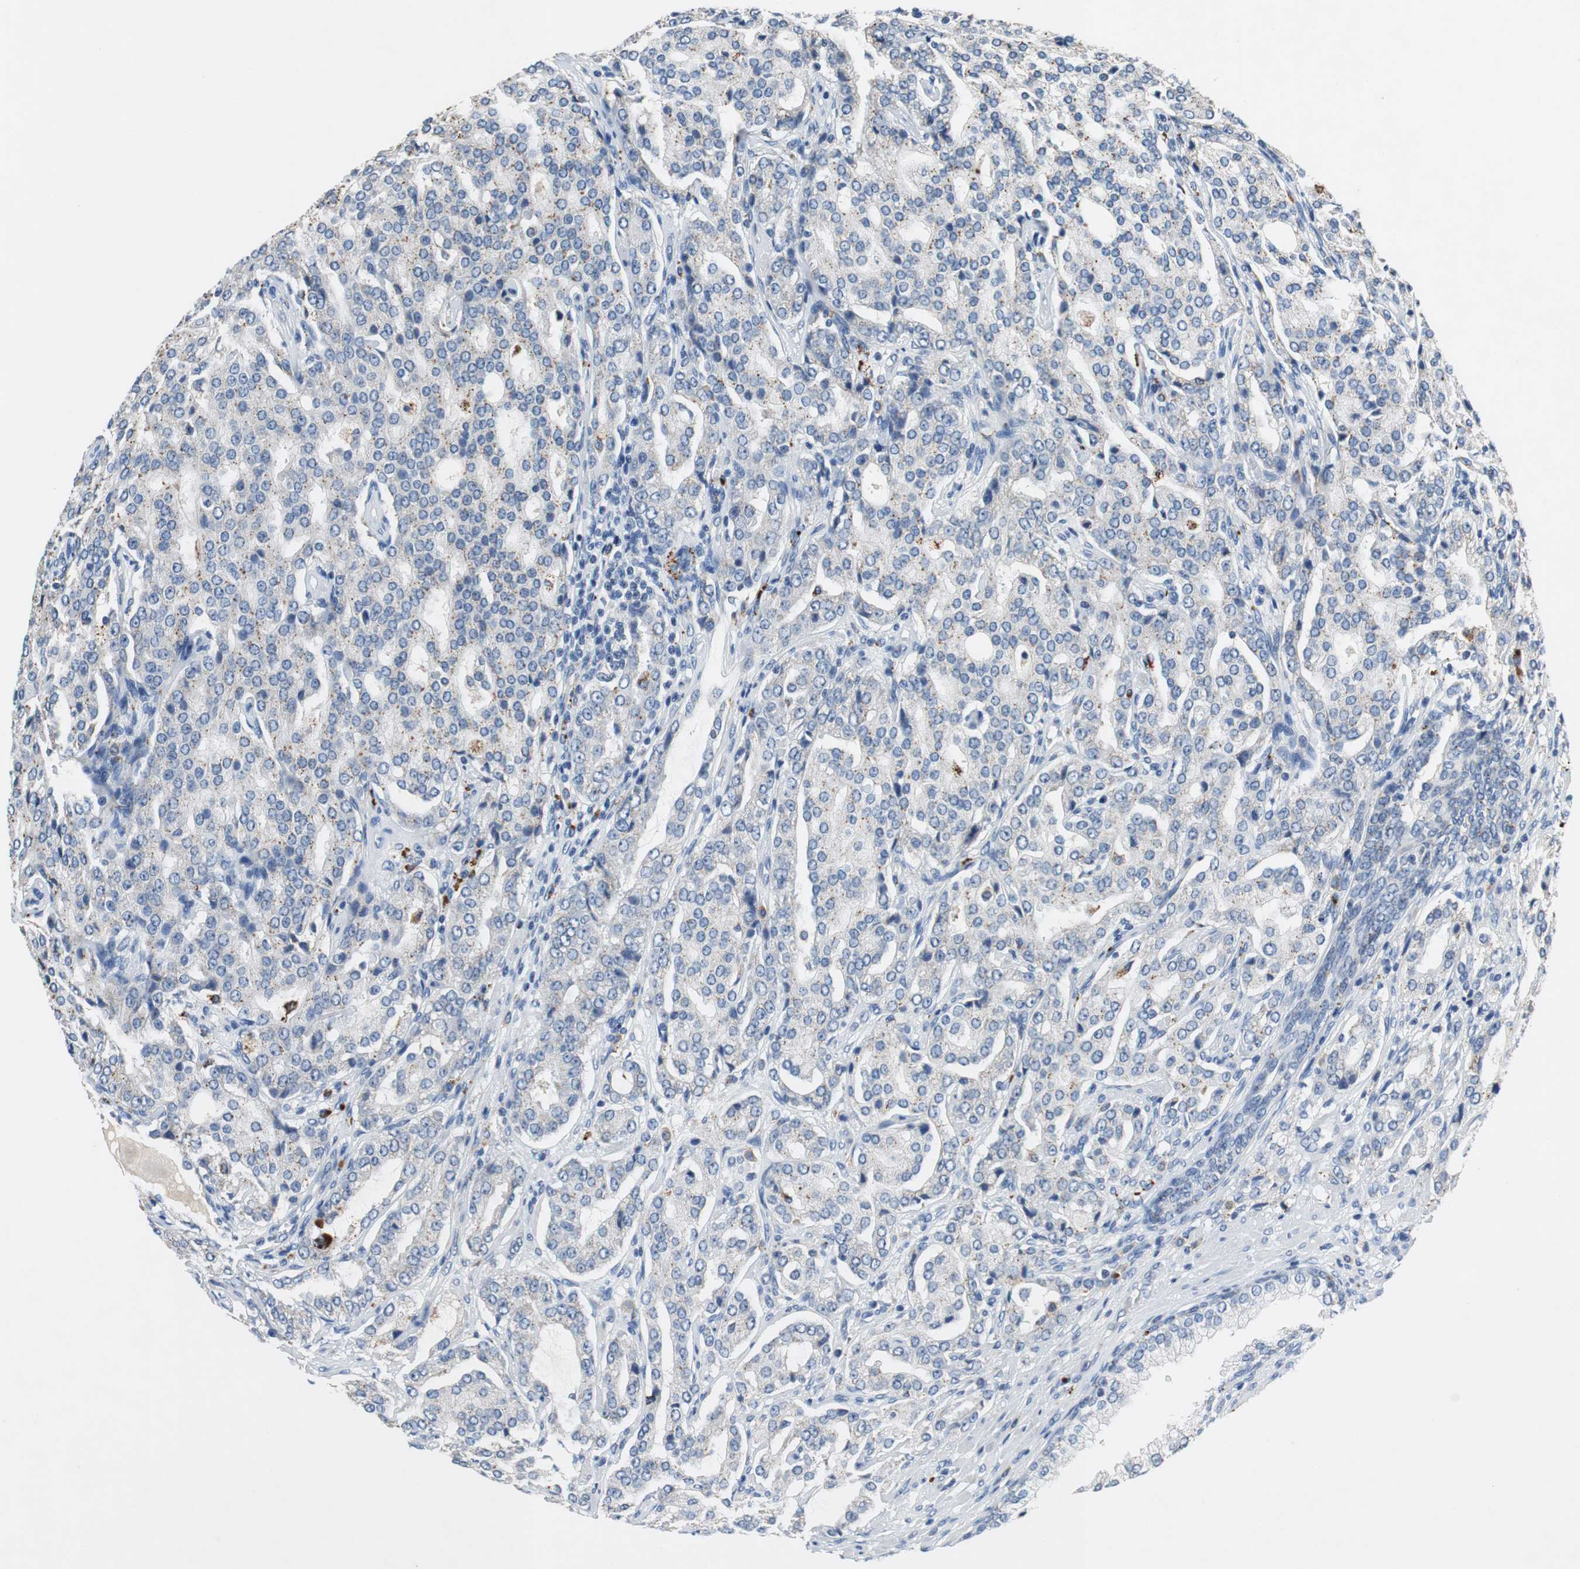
{"staining": {"intensity": "weak", "quantity": "<25%", "location": "cytoplasmic/membranous"}, "tissue": "prostate cancer", "cell_type": "Tumor cells", "image_type": "cancer", "snomed": [{"axis": "morphology", "description": "Adenocarcinoma, High grade"}, {"axis": "topography", "description": "Prostate"}], "caption": "Immunohistochemistry (IHC) of prostate cancer reveals no staining in tumor cells. The staining is performed using DAB brown chromogen with nuclei counter-stained in using hematoxylin.", "gene": "NLGN1", "patient": {"sex": "male", "age": 72}}